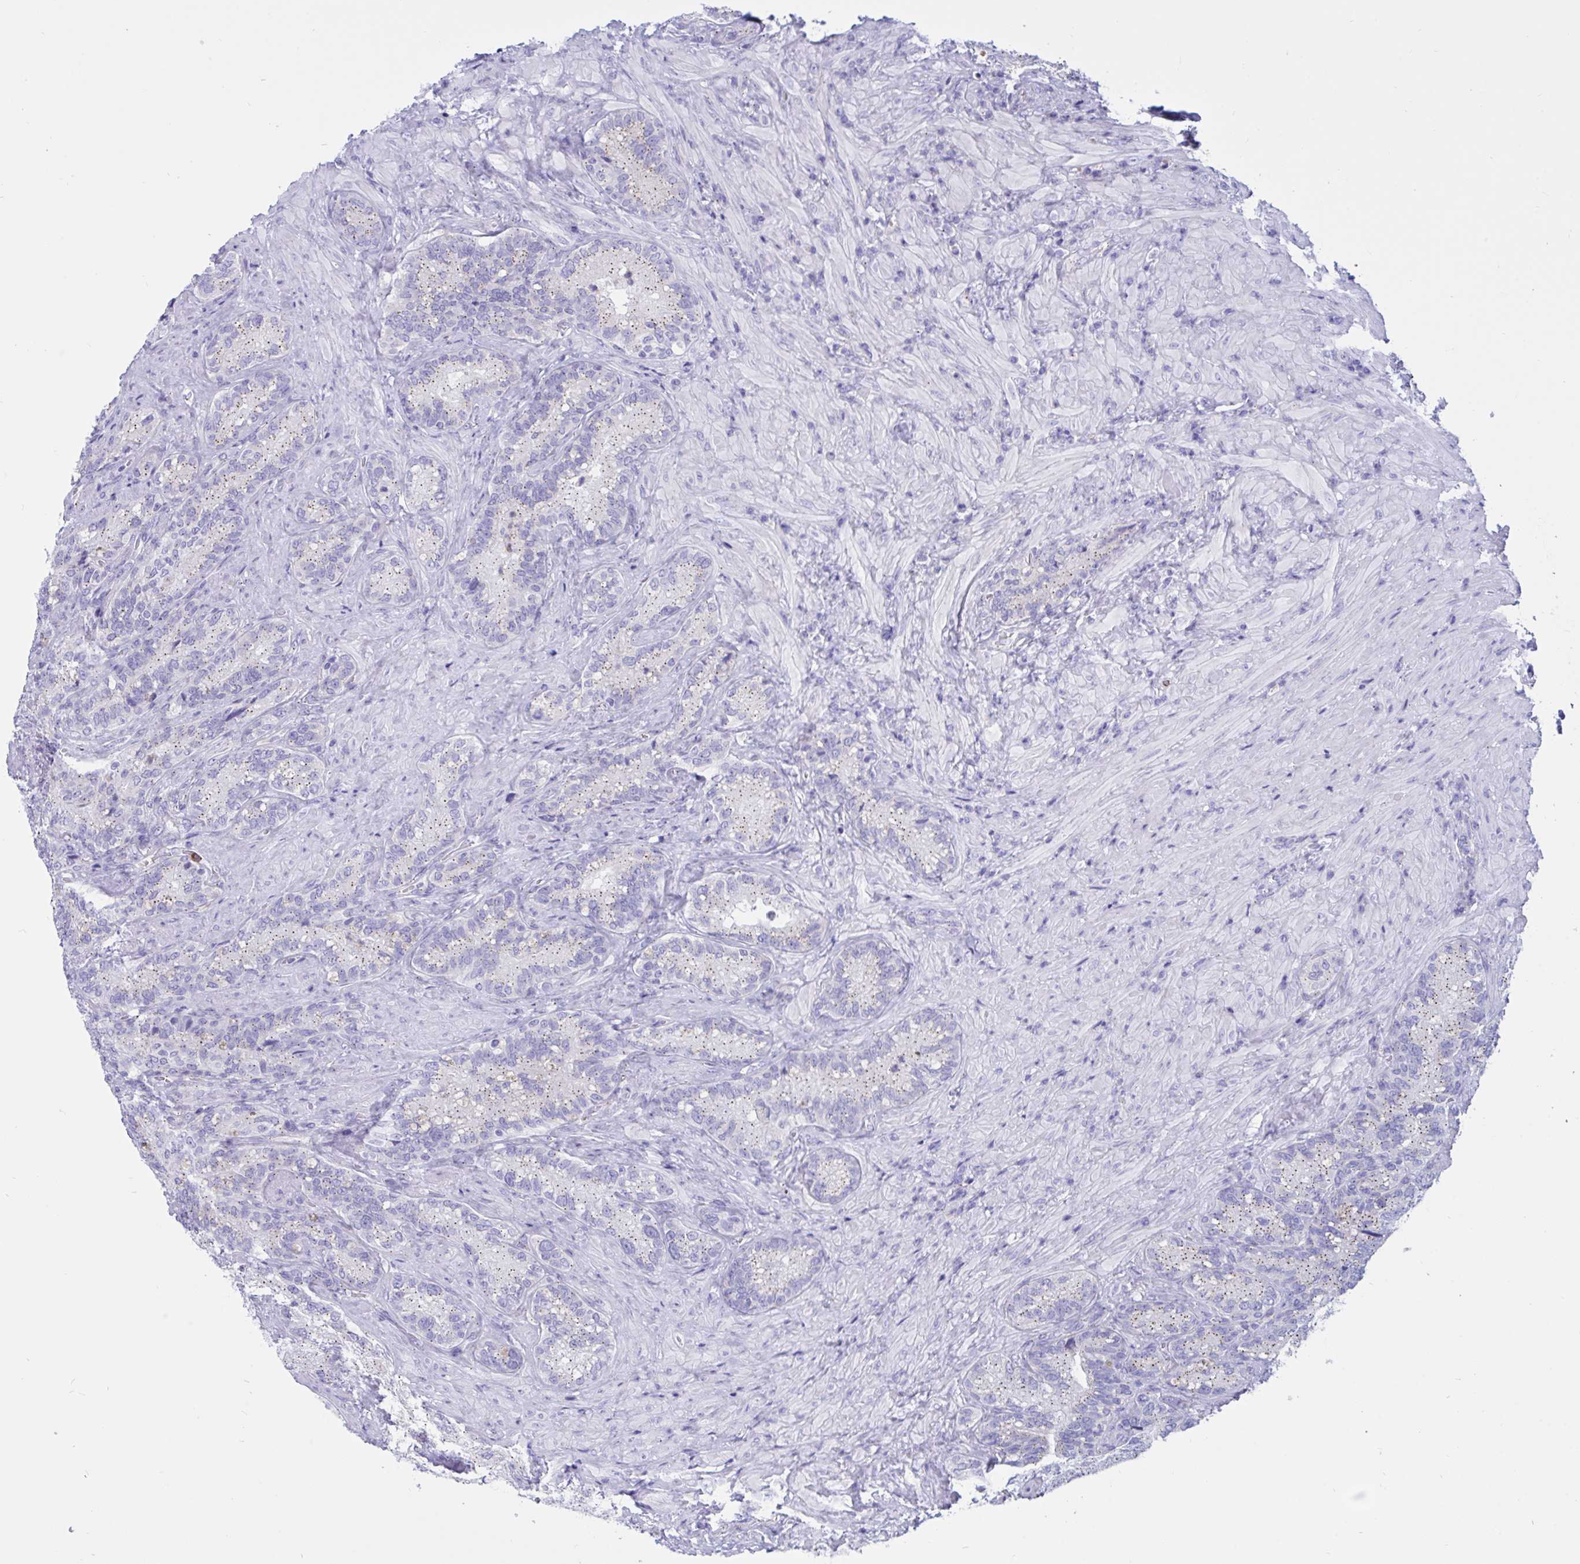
{"staining": {"intensity": "weak", "quantity": "25%-75%", "location": "cytoplasmic/membranous"}, "tissue": "seminal vesicle", "cell_type": "Glandular cells", "image_type": "normal", "snomed": [{"axis": "morphology", "description": "Normal tissue, NOS"}, {"axis": "topography", "description": "Seminal veicle"}], "caption": "Seminal vesicle stained for a protein (brown) demonstrates weak cytoplasmic/membranous positive expression in about 25%-75% of glandular cells.", "gene": "RNASE3", "patient": {"sex": "male", "age": 68}}